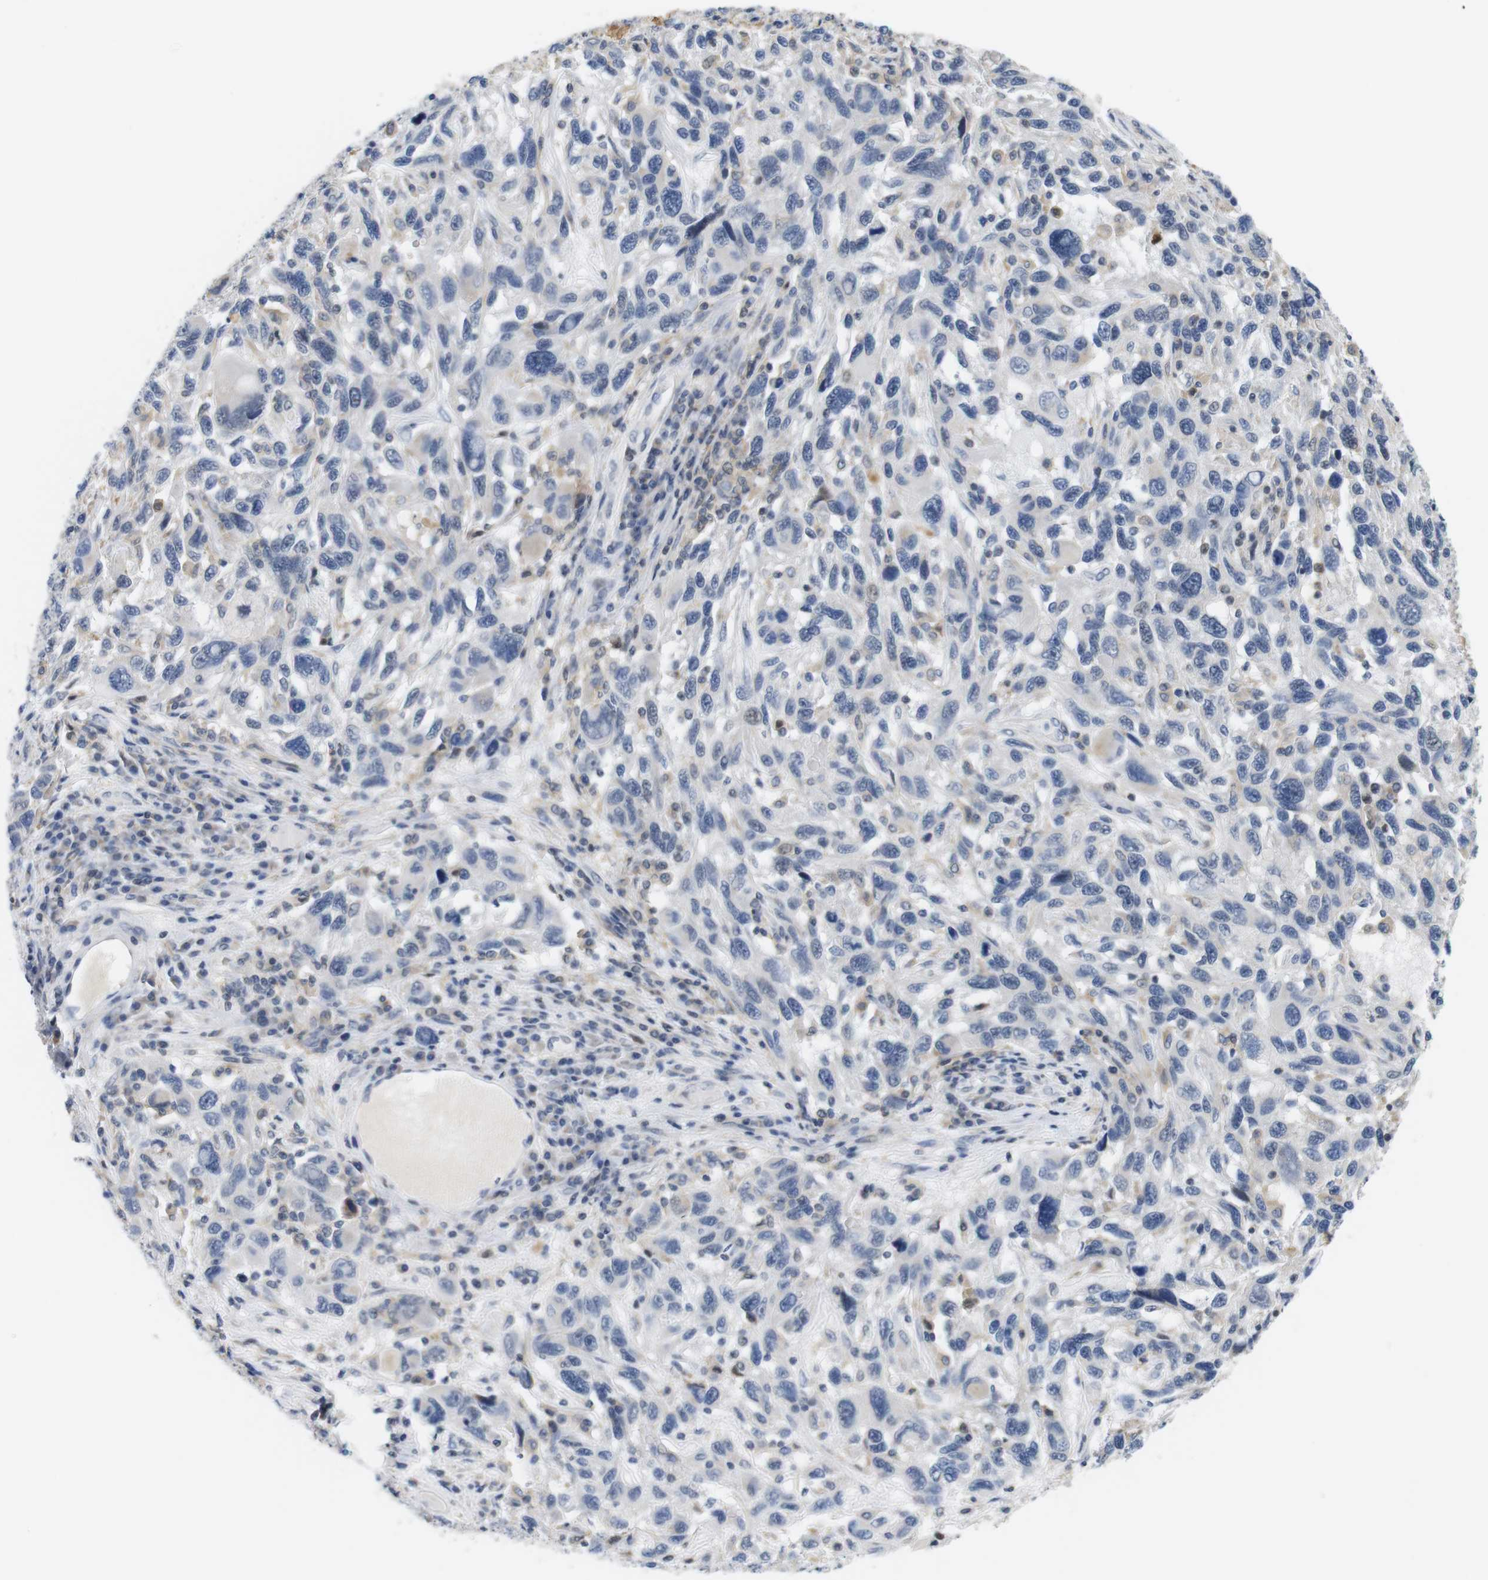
{"staining": {"intensity": "negative", "quantity": "none", "location": "none"}, "tissue": "melanoma", "cell_type": "Tumor cells", "image_type": "cancer", "snomed": [{"axis": "morphology", "description": "Malignant melanoma, NOS"}, {"axis": "topography", "description": "Skin"}], "caption": "Tumor cells are negative for brown protein staining in malignant melanoma.", "gene": "OTOF", "patient": {"sex": "male", "age": 53}}